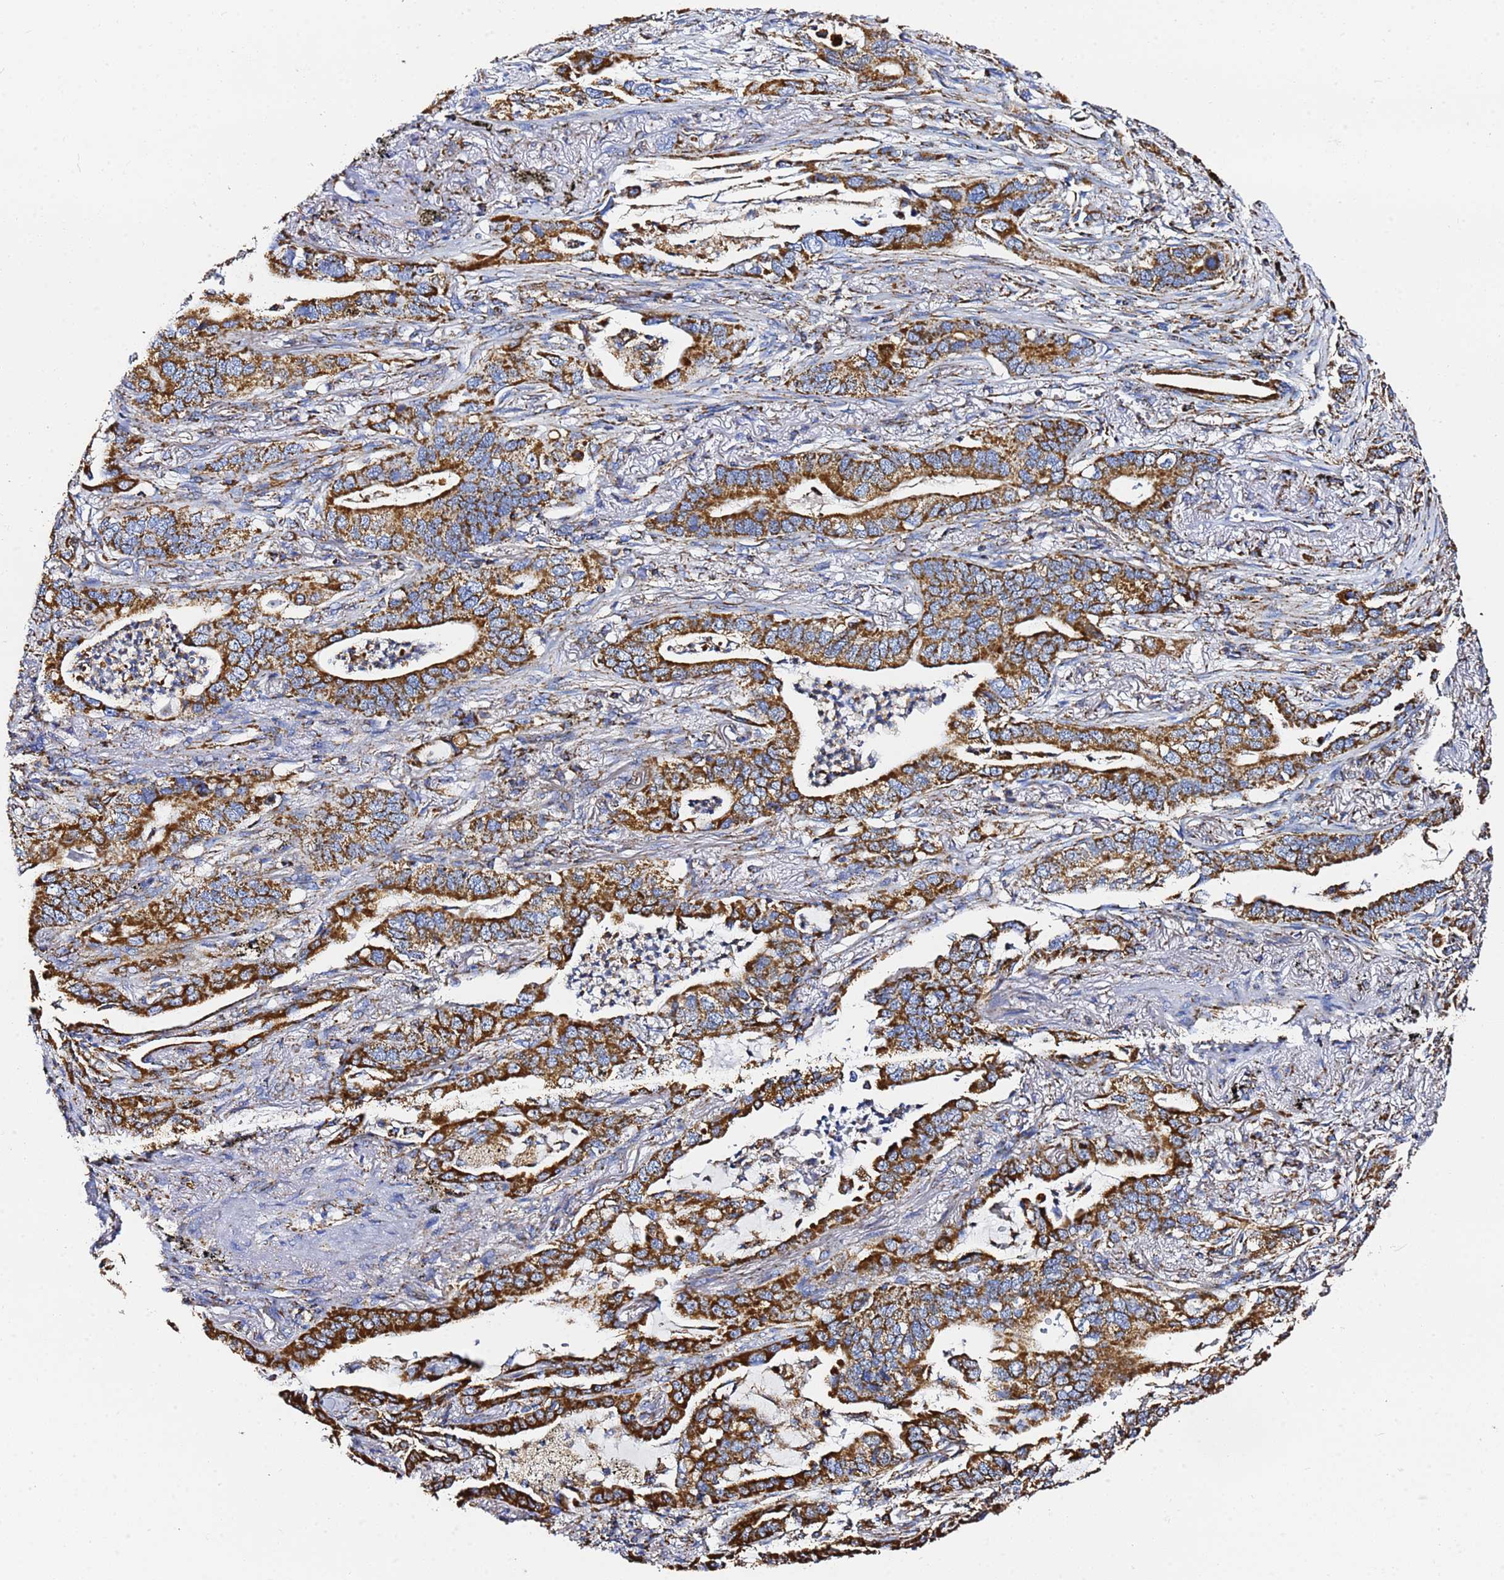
{"staining": {"intensity": "strong", "quantity": ">75%", "location": "cytoplasmic/membranous"}, "tissue": "lung cancer", "cell_type": "Tumor cells", "image_type": "cancer", "snomed": [{"axis": "morphology", "description": "Adenocarcinoma, NOS"}, {"axis": "topography", "description": "Lung"}], "caption": "Protein staining demonstrates strong cytoplasmic/membranous expression in about >75% of tumor cells in lung cancer.", "gene": "PHB2", "patient": {"sex": "male", "age": 67}}